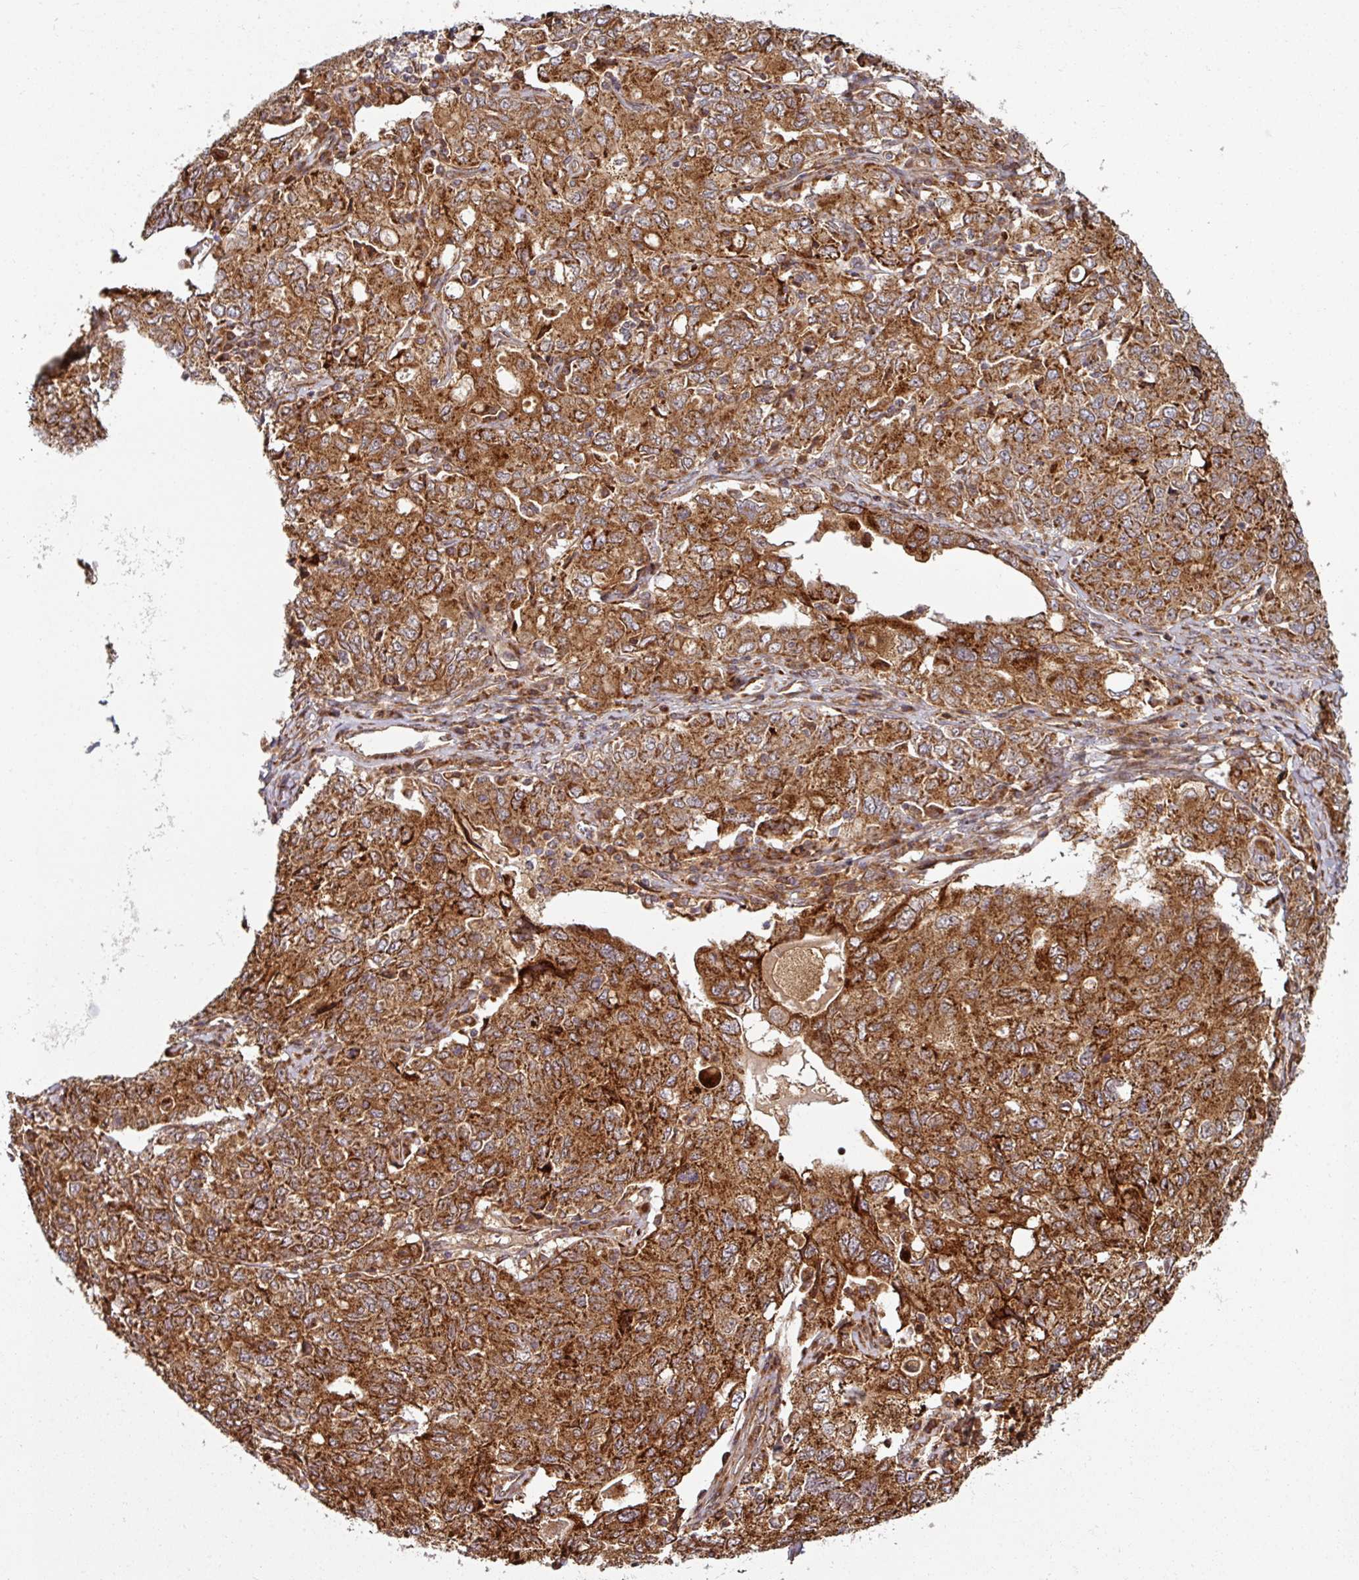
{"staining": {"intensity": "strong", "quantity": ">75%", "location": "cytoplasmic/membranous"}, "tissue": "ovarian cancer", "cell_type": "Tumor cells", "image_type": "cancer", "snomed": [{"axis": "morphology", "description": "Carcinoma, endometroid"}, {"axis": "topography", "description": "Ovary"}], "caption": "Protein analysis of ovarian cancer tissue reveals strong cytoplasmic/membranous expression in approximately >75% of tumor cells. Immunohistochemistry stains the protein of interest in brown and the nuclei are stained blue.", "gene": "RAB5A", "patient": {"sex": "female", "age": 62}}